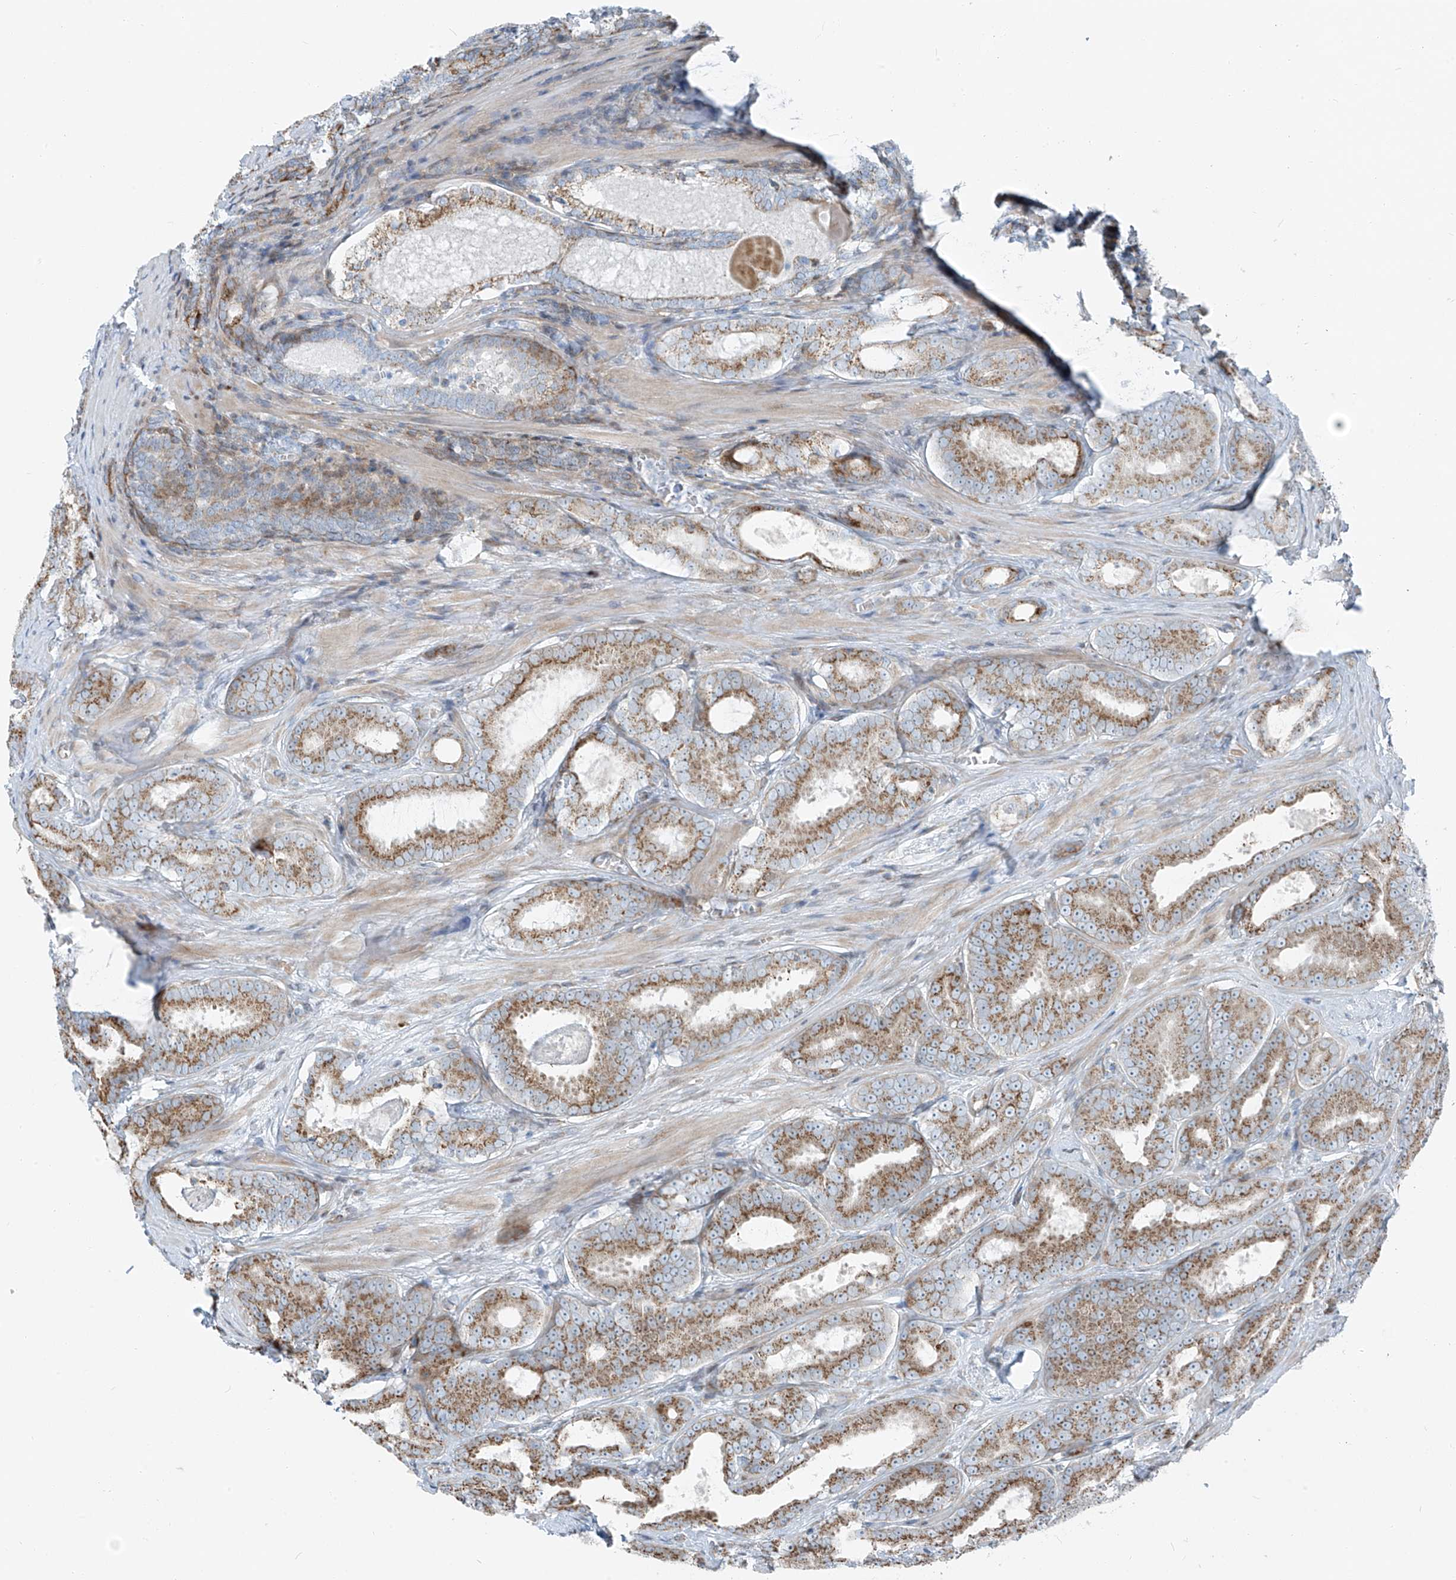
{"staining": {"intensity": "moderate", "quantity": ">75%", "location": "cytoplasmic/membranous"}, "tissue": "prostate cancer", "cell_type": "Tumor cells", "image_type": "cancer", "snomed": [{"axis": "morphology", "description": "Adenocarcinoma, High grade"}, {"axis": "topography", "description": "Prostate"}], "caption": "Moderate cytoplasmic/membranous protein expression is seen in approximately >75% of tumor cells in prostate cancer (adenocarcinoma (high-grade)).", "gene": "HIC2", "patient": {"sex": "male", "age": 66}}